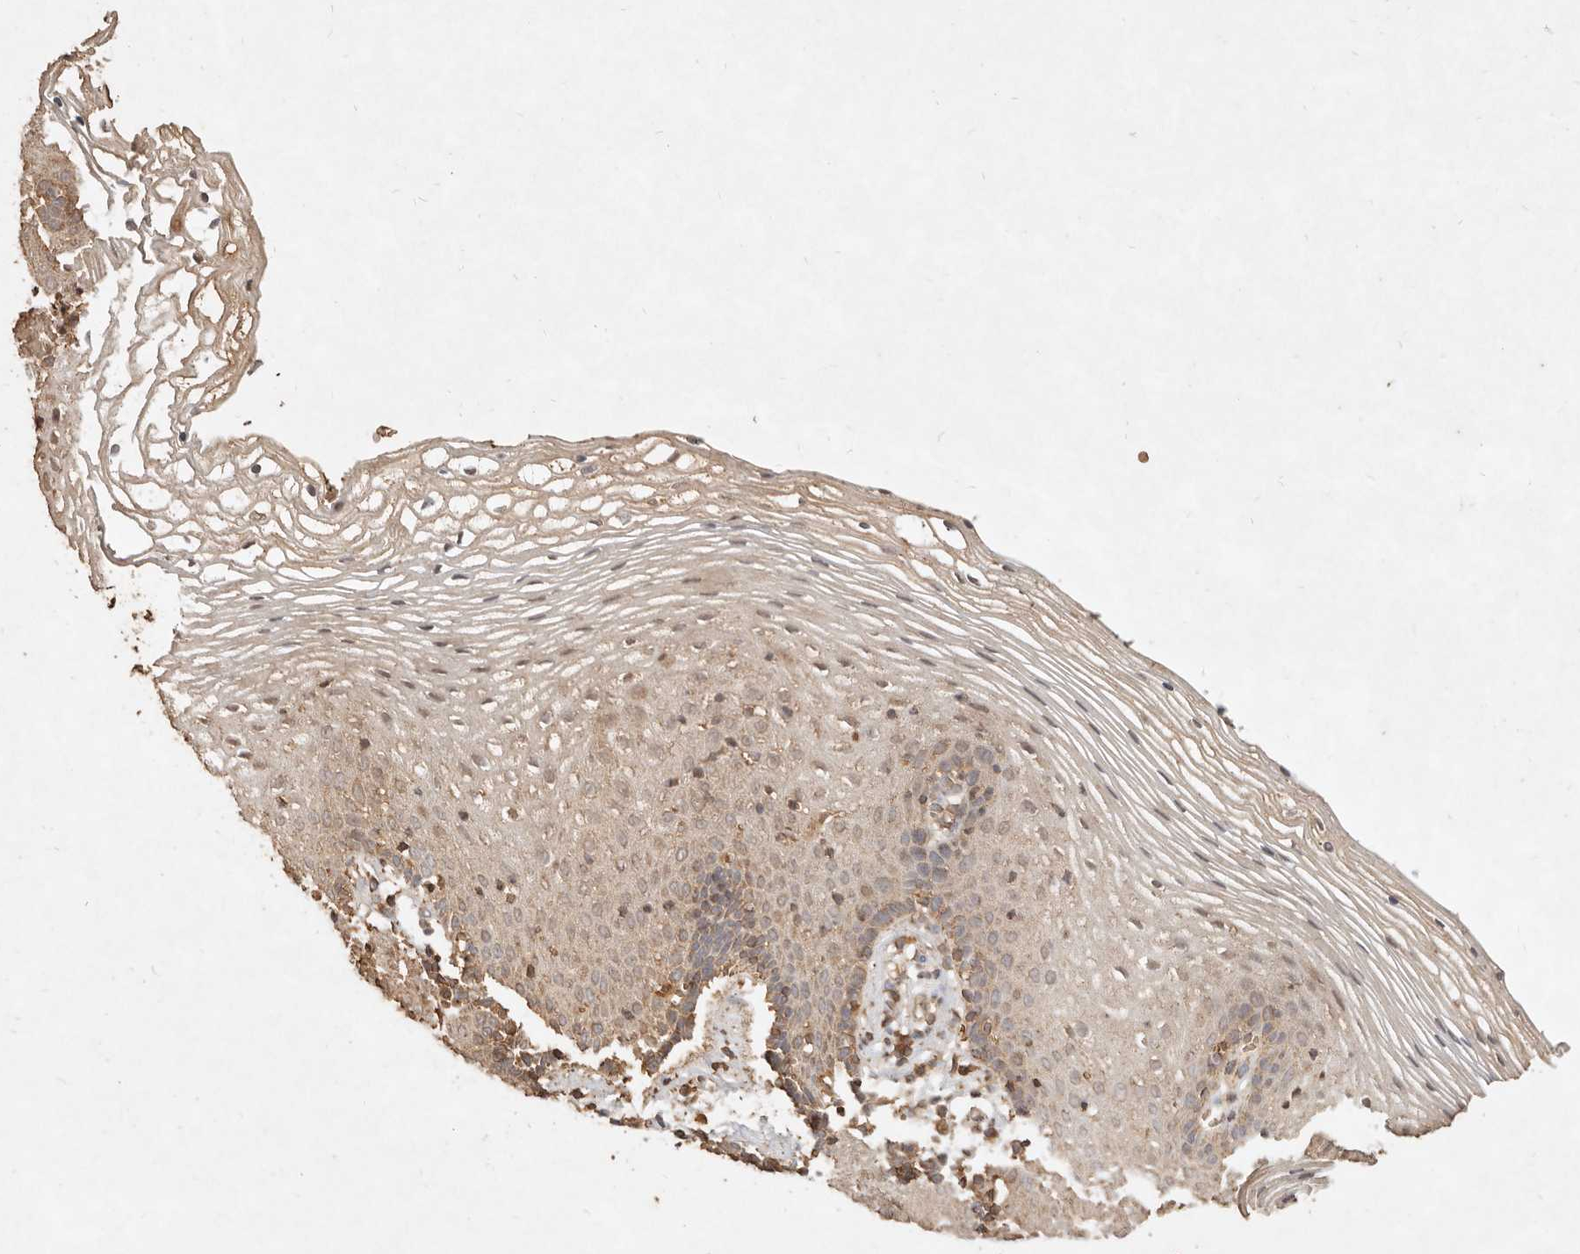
{"staining": {"intensity": "moderate", "quantity": "25%-75%", "location": "cytoplasmic/membranous"}, "tissue": "vagina", "cell_type": "Squamous epithelial cells", "image_type": "normal", "snomed": [{"axis": "morphology", "description": "Normal tissue, NOS"}, {"axis": "topography", "description": "Vagina"}], "caption": "Immunohistochemical staining of normal vagina reveals medium levels of moderate cytoplasmic/membranous positivity in approximately 25%-75% of squamous epithelial cells.", "gene": "FAM180B", "patient": {"sex": "female", "age": 32}}